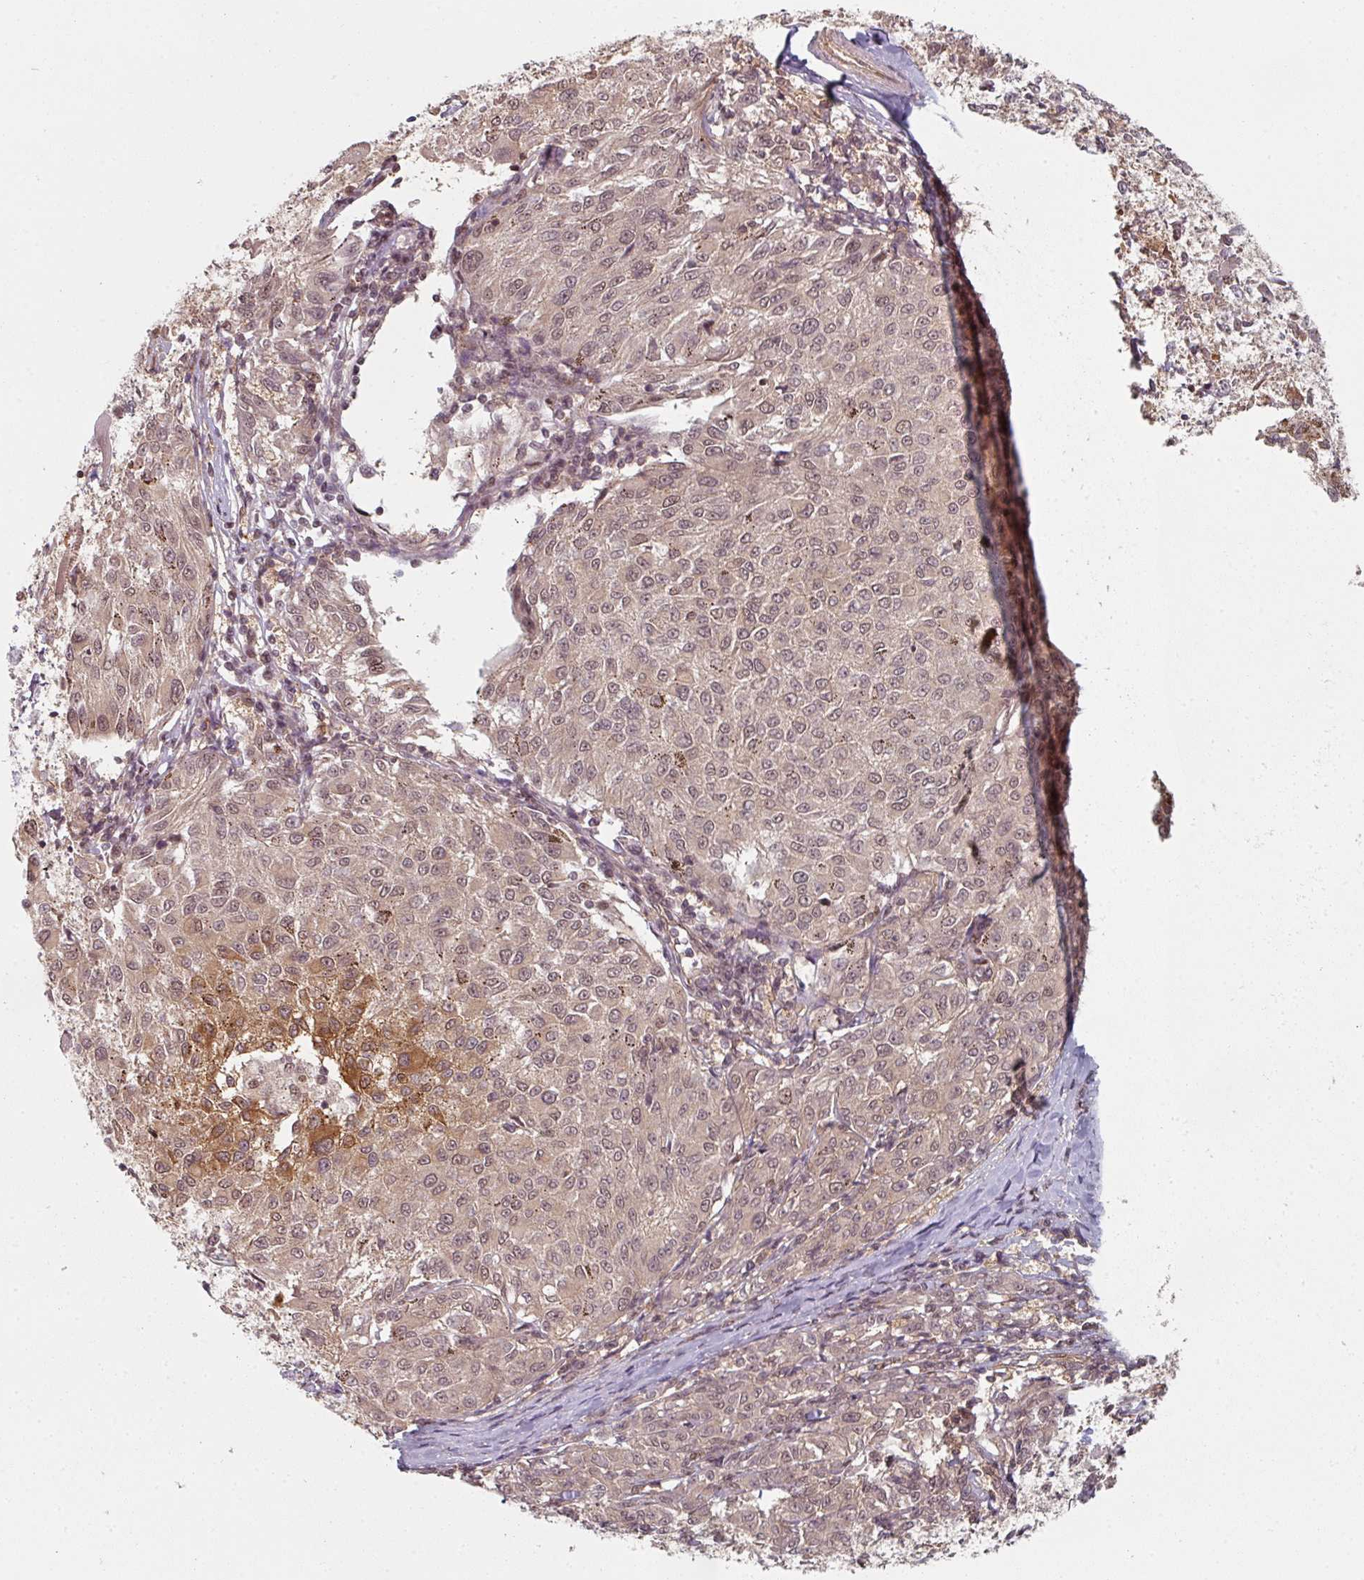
{"staining": {"intensity": "moderate", "quantity": "<25%", "location": "cytoplasmic/membranous,nuclear"}, "tissue": "melanoma", "cell_type": "Tumor cells", "image_type": "cancer", "snomed": [{"axis": "morphology", "description": "Malignant melanoma, NOS"}, {"axis": "topography", "description": "Skin"}], "caption": "Human melanoma stained for a protein (brown) reveals moderate cytoplasmic/membranous and nuclear positive expression in approximately <25% of tumor cells.", "gene": "PSME3IP1", "patient": {"sex": "female", "age": 72}}